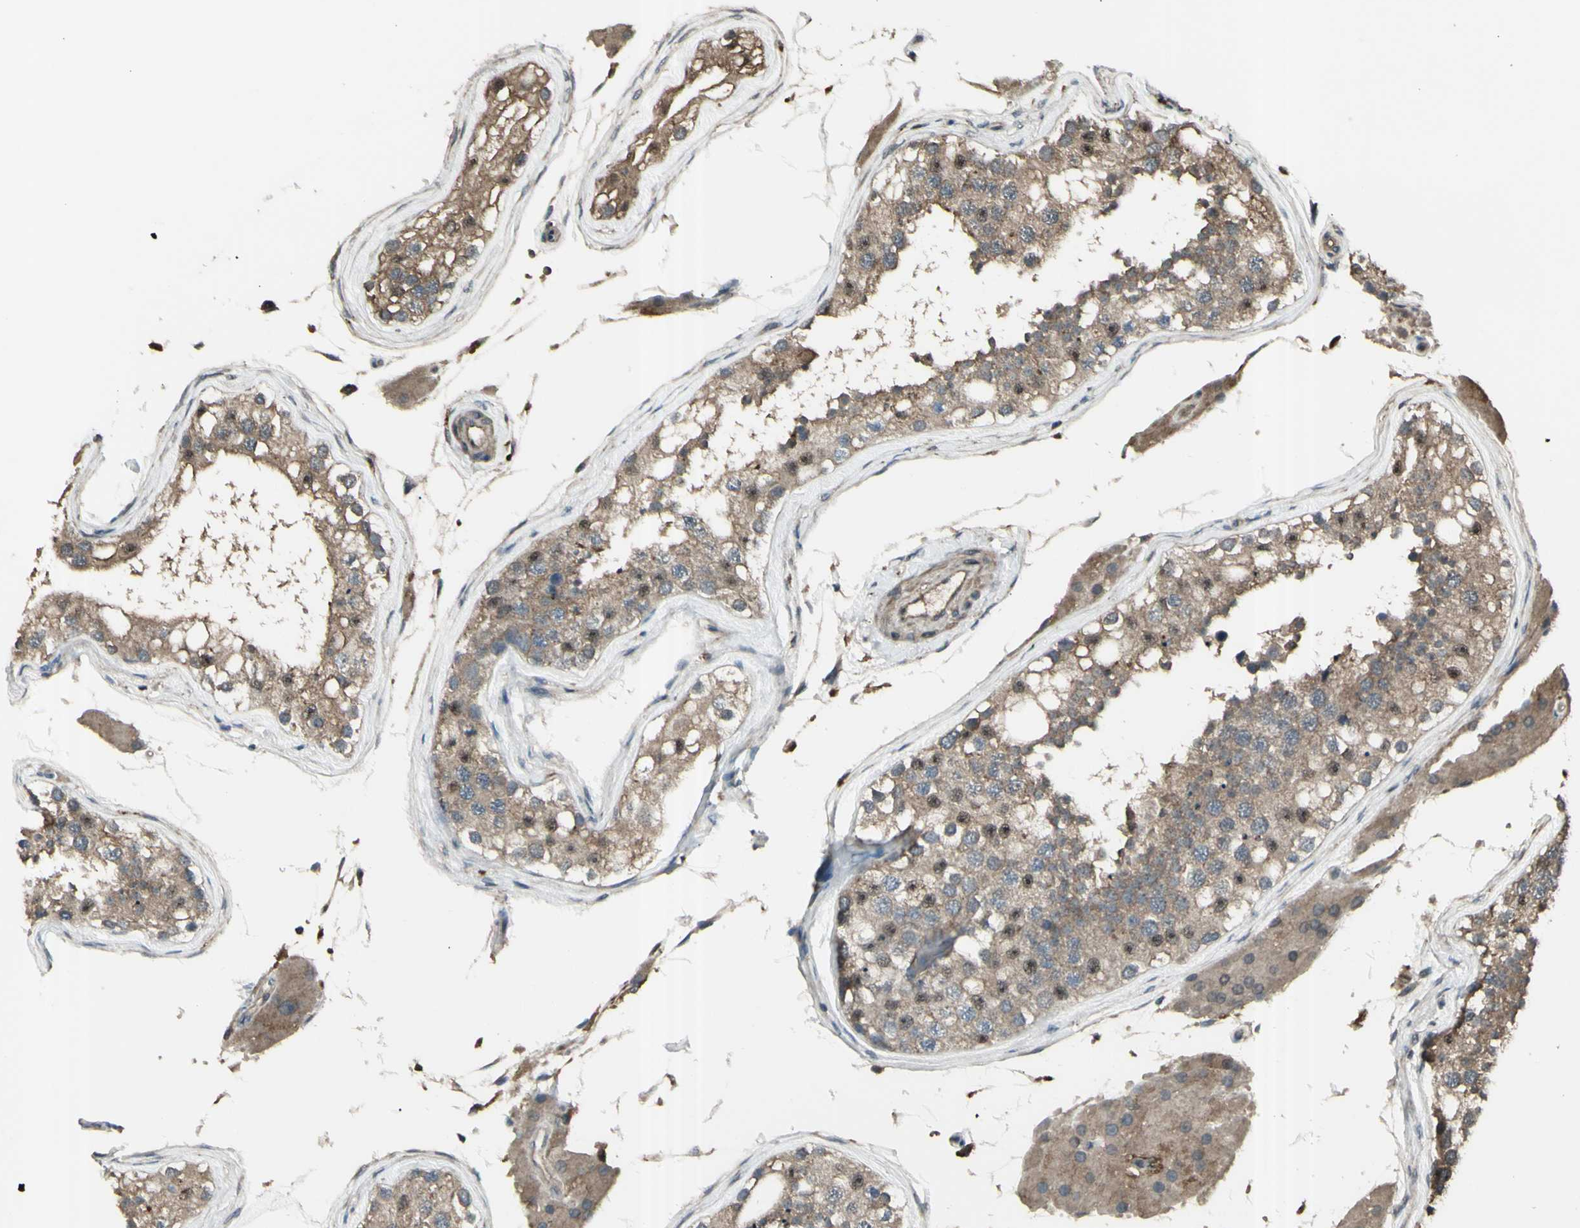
{"staining": {"intensity": "moderate", "quantity": ">75%", "location": "cytoplasmic/membranous,nuclear"}, "tissue": "testis", "cell_type": "Cells in seminiferous ducts", "image_type": "normal", "snomed": [{"axis": "morphology", "description": "Normal tissue, NOS"}, {"axis": "topography", "description": "Testis"}], "caption": "Immunohistochemical staining of unremarkable testis reveals >75% levels of moderate cytoplasmic/membranous,nuclear protein staining in approximately >75% of cells in seminiferous ducts. (DAB (3,3'-diaminobenzidine) IHC with brightfield microscopy, high magnification).", "gene": "GNAS", "patient": {"sex": "male", "age": 68}}